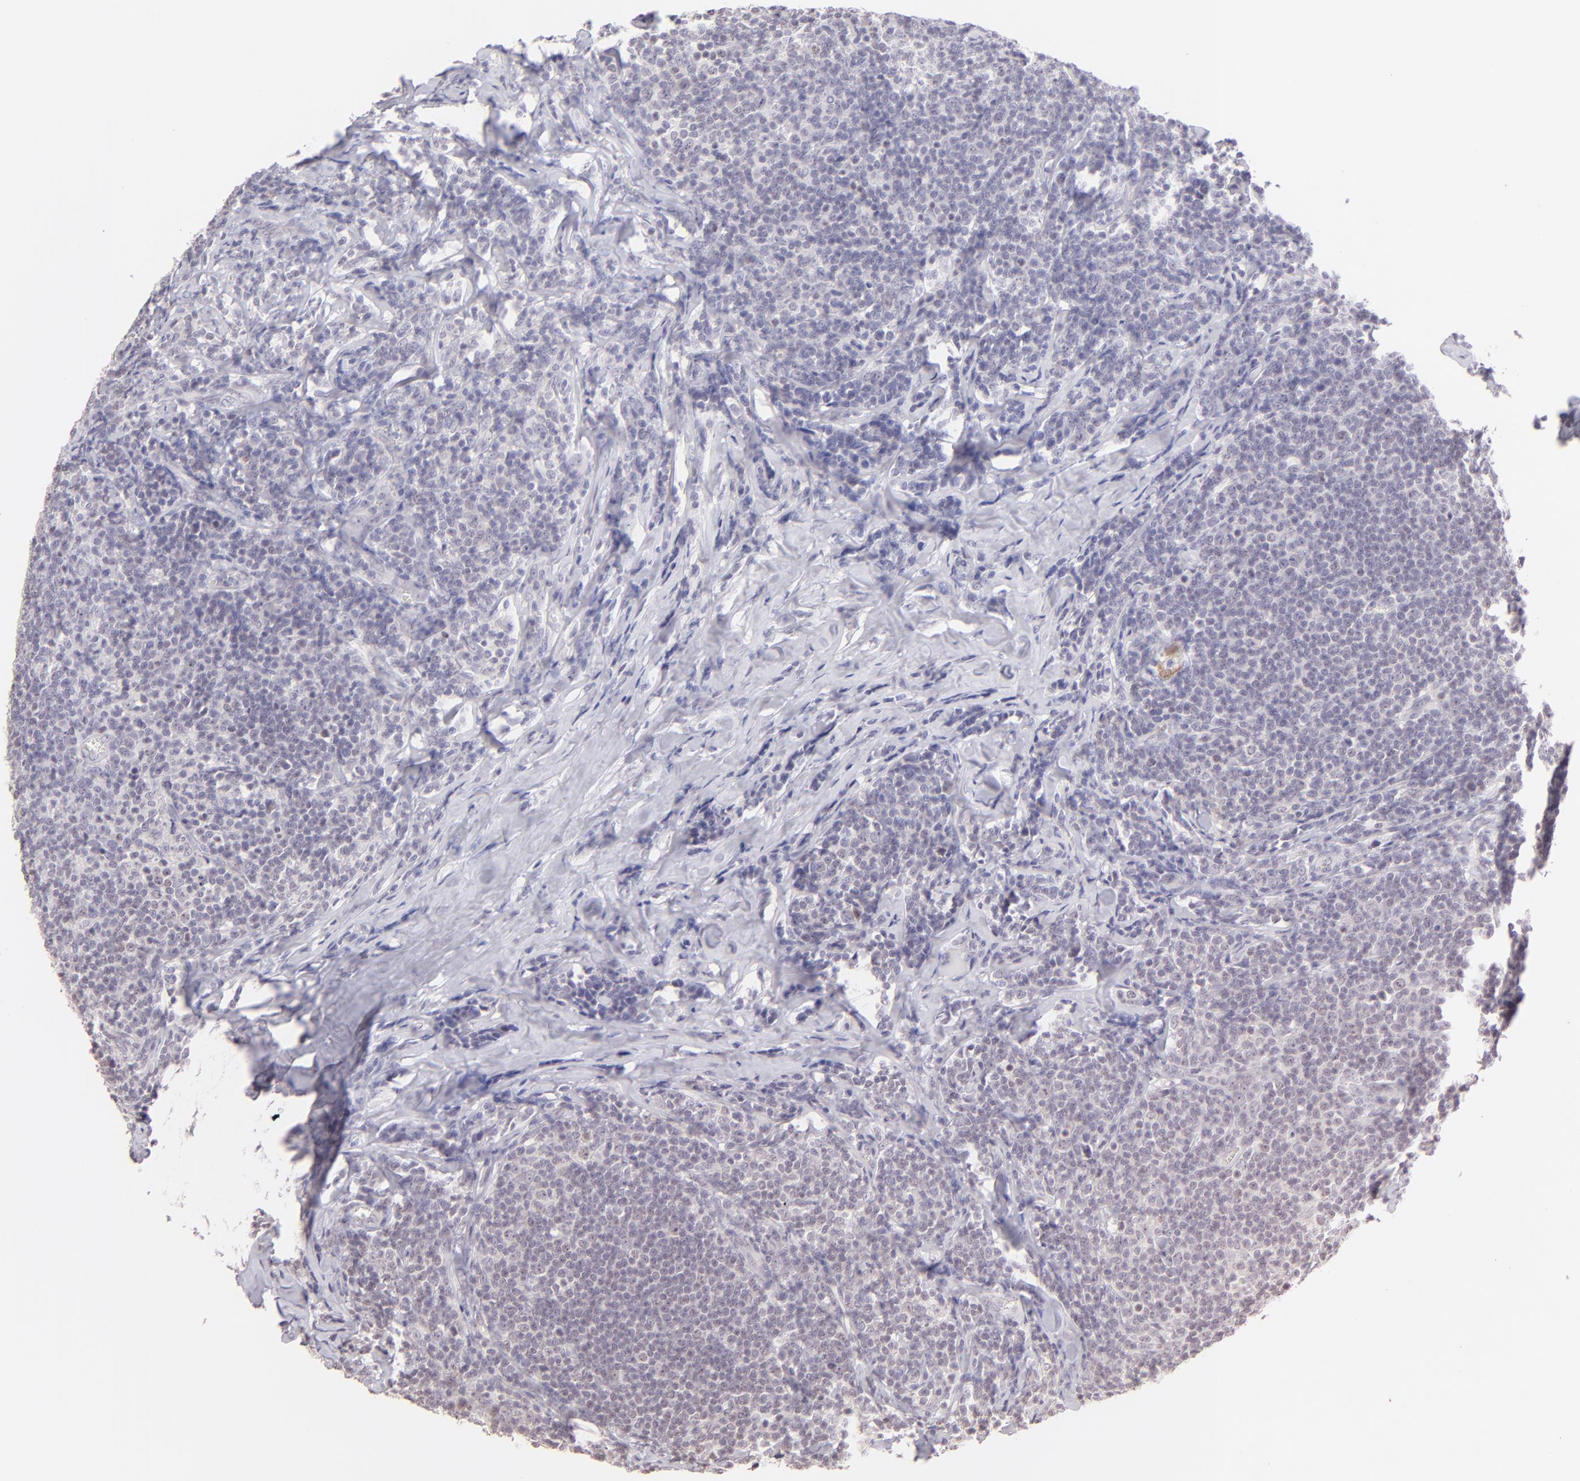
{"staining": {"intensity": "negative", "quantity": "none", "location": "none"}, "tissue": "lymphoma", "cell_type": "Tumor cells", "image_type": "cancer", "snomed": [{"axis": "morphology", "description": "Malignant lymphoma, non-Hodgkin's type, Low grade"}, {"axis": "topography", "description": "Lymph node"}], "caption": "Immunohistochemistry (IHC) photomicrograph of malignant lymphoma, non-Hodgkin's type (low-grade) stained for a protein (brown), which displays no expression in tumor cells.", "gene": "MAGEA1", "patient": {"sex": "male", "age": 74}}